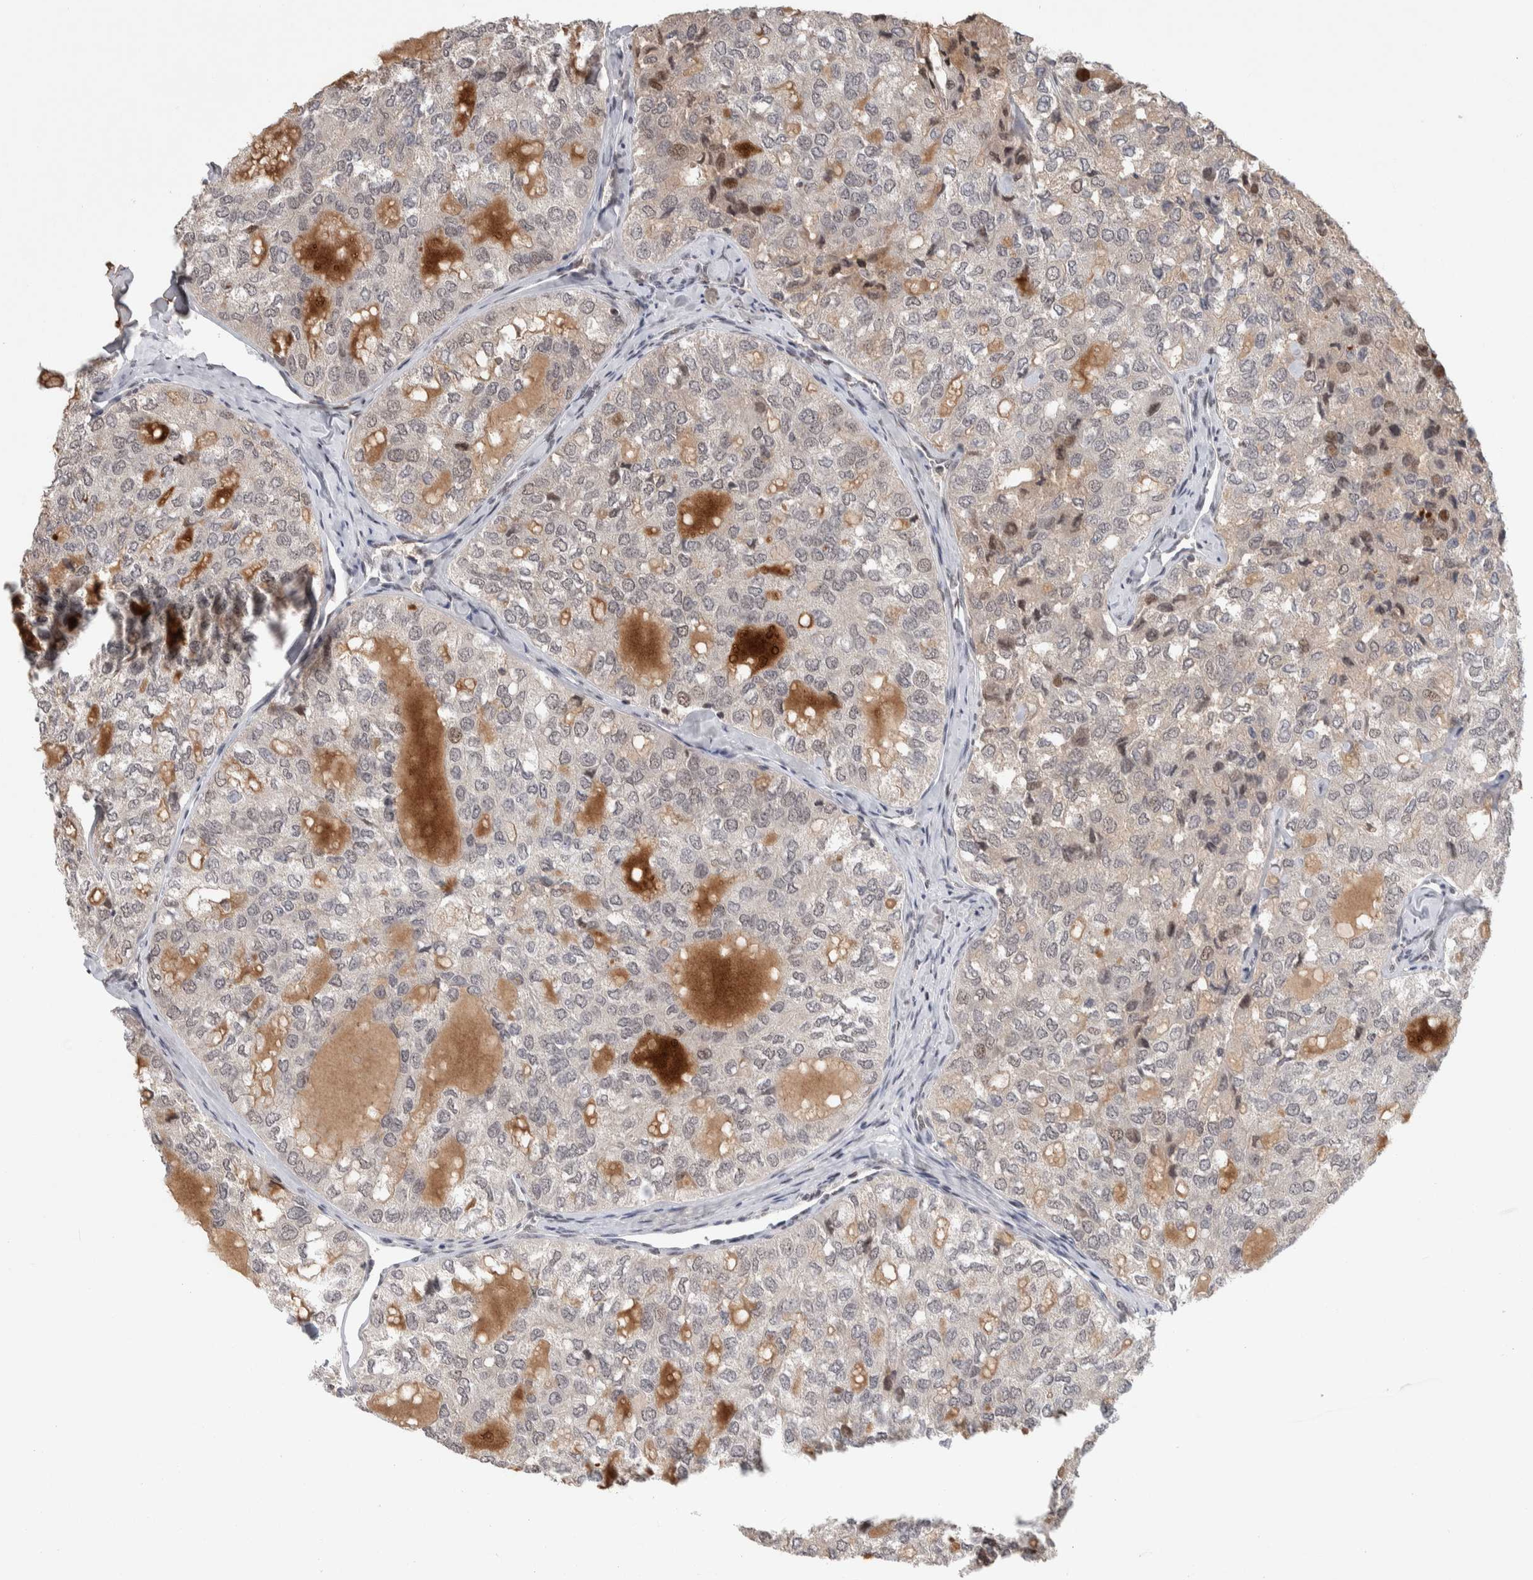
{"staining": {"intensity": "weak", "quantity": "<25%", "location": "nuclear"}, "tissue": "thyroid cancer", "cell_type": "Tumor cells", "image_type": "cancer", "snomed": [{"axis": "morphology", "description": "Follicular adenoma carcinoma, NOS"}, {"axis": "topography", "description": "Thyroid gland"}], "caption": "This is an immunohistochemistry histopathology image of thyroid follicular adenoma carcinoma. There is no staining in tumor cells.", "gene": "ZSCAN21", "patient": {"sex": "male", "age": 75}}